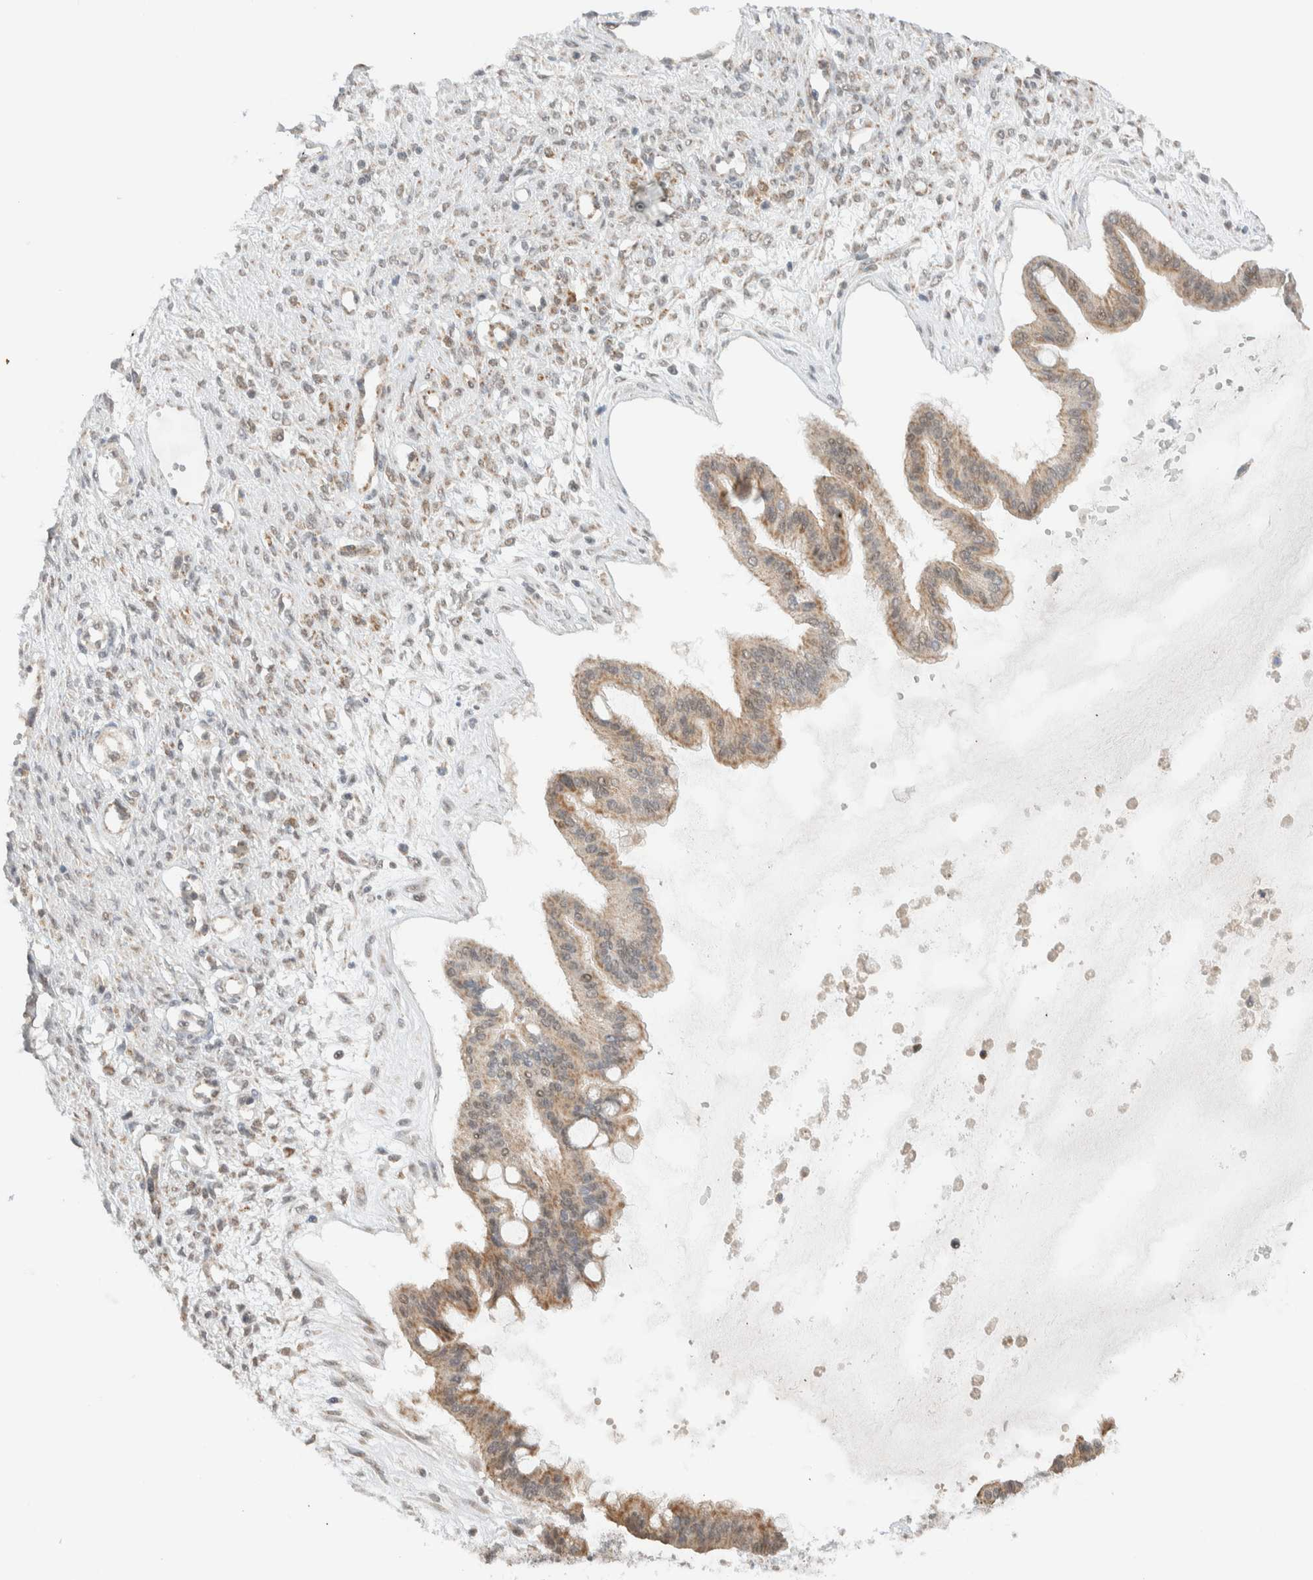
{"staining": {"intensity": "moderate", "quantity": ">75%", "location": "cytoplasmic/membranous"}, "tissue": "ovarian cancer", "cell_type": "Tumor cells", "image_type": "cancer", "snomed": [{"axis": "morphology", "description": "Cystadenocarcinoma, mucinous, NOS"}, {"axis": "topography", "description": "Ovary"}], "caption": "Mucinous cystadenocarcinoma (ovarian) stained for a protein (brown) demonstrates moderate cytoplasmic/membranous positive staining in about >75% of tumor cells.", "gene": "MRPL41", "patient": {"sex": "female", "age": 73}}